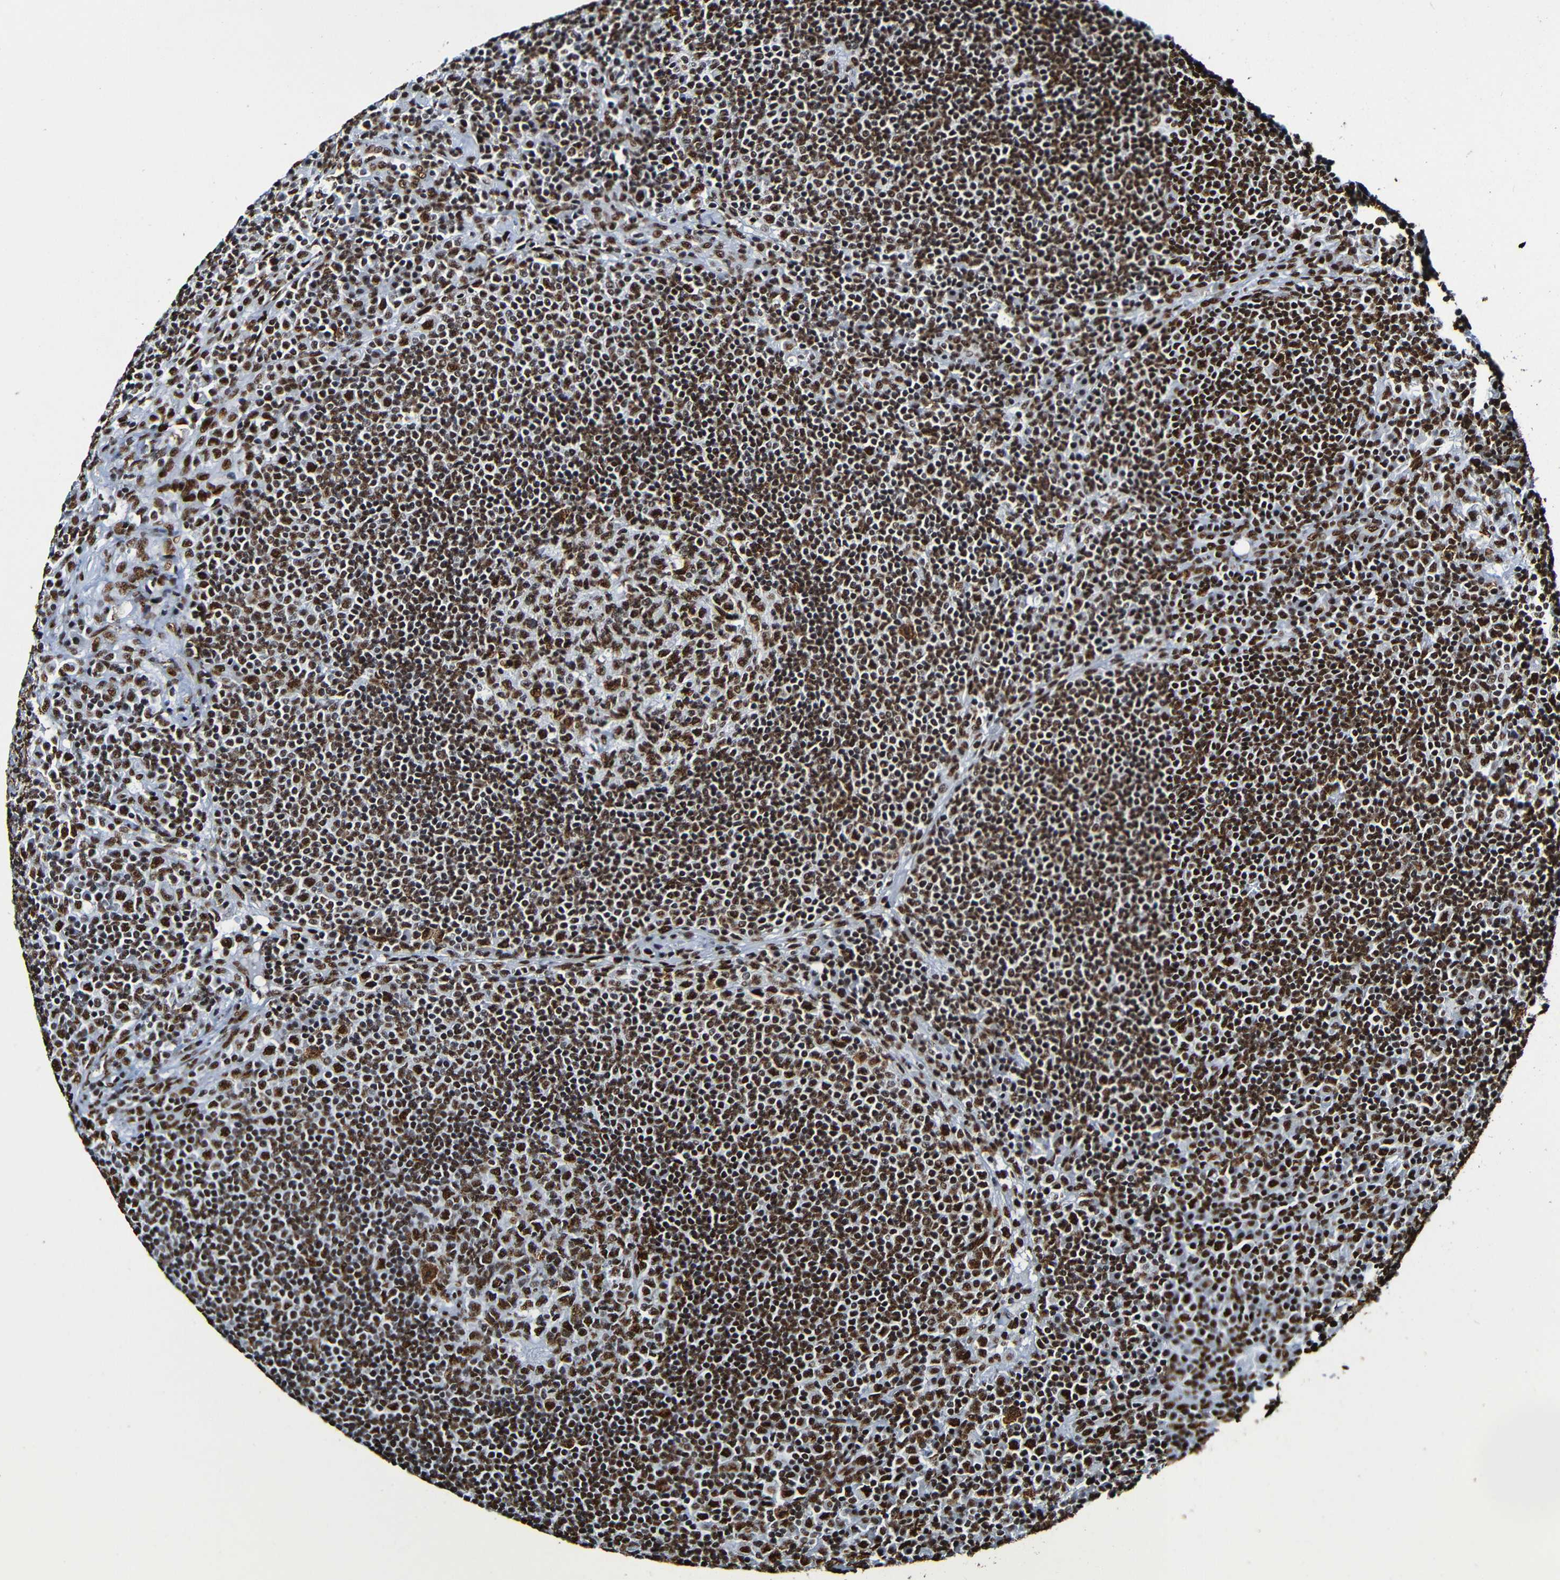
{"staining": {"intensity": "strong", "quantity": ">75%", "location": "nuclear"}, "tissue": "lymph node", "cell_type": "Germinal center cells", "image_type": "normal", "snomed": [{"axis": "morphology", "description": "Normal tissue, NOS"}, {"axis": "topography", "description": "Lymph node"}], "caption": "Unremarkable lymph node shows strong nuclear staining in approximately >75% of germinal center cells, visualized by immunohistochemistry. (Brightfield microscopy of DAB IHC at high magnification).", "gene": "SRSF3", "patient": {"sex": "female", "age": 53}}